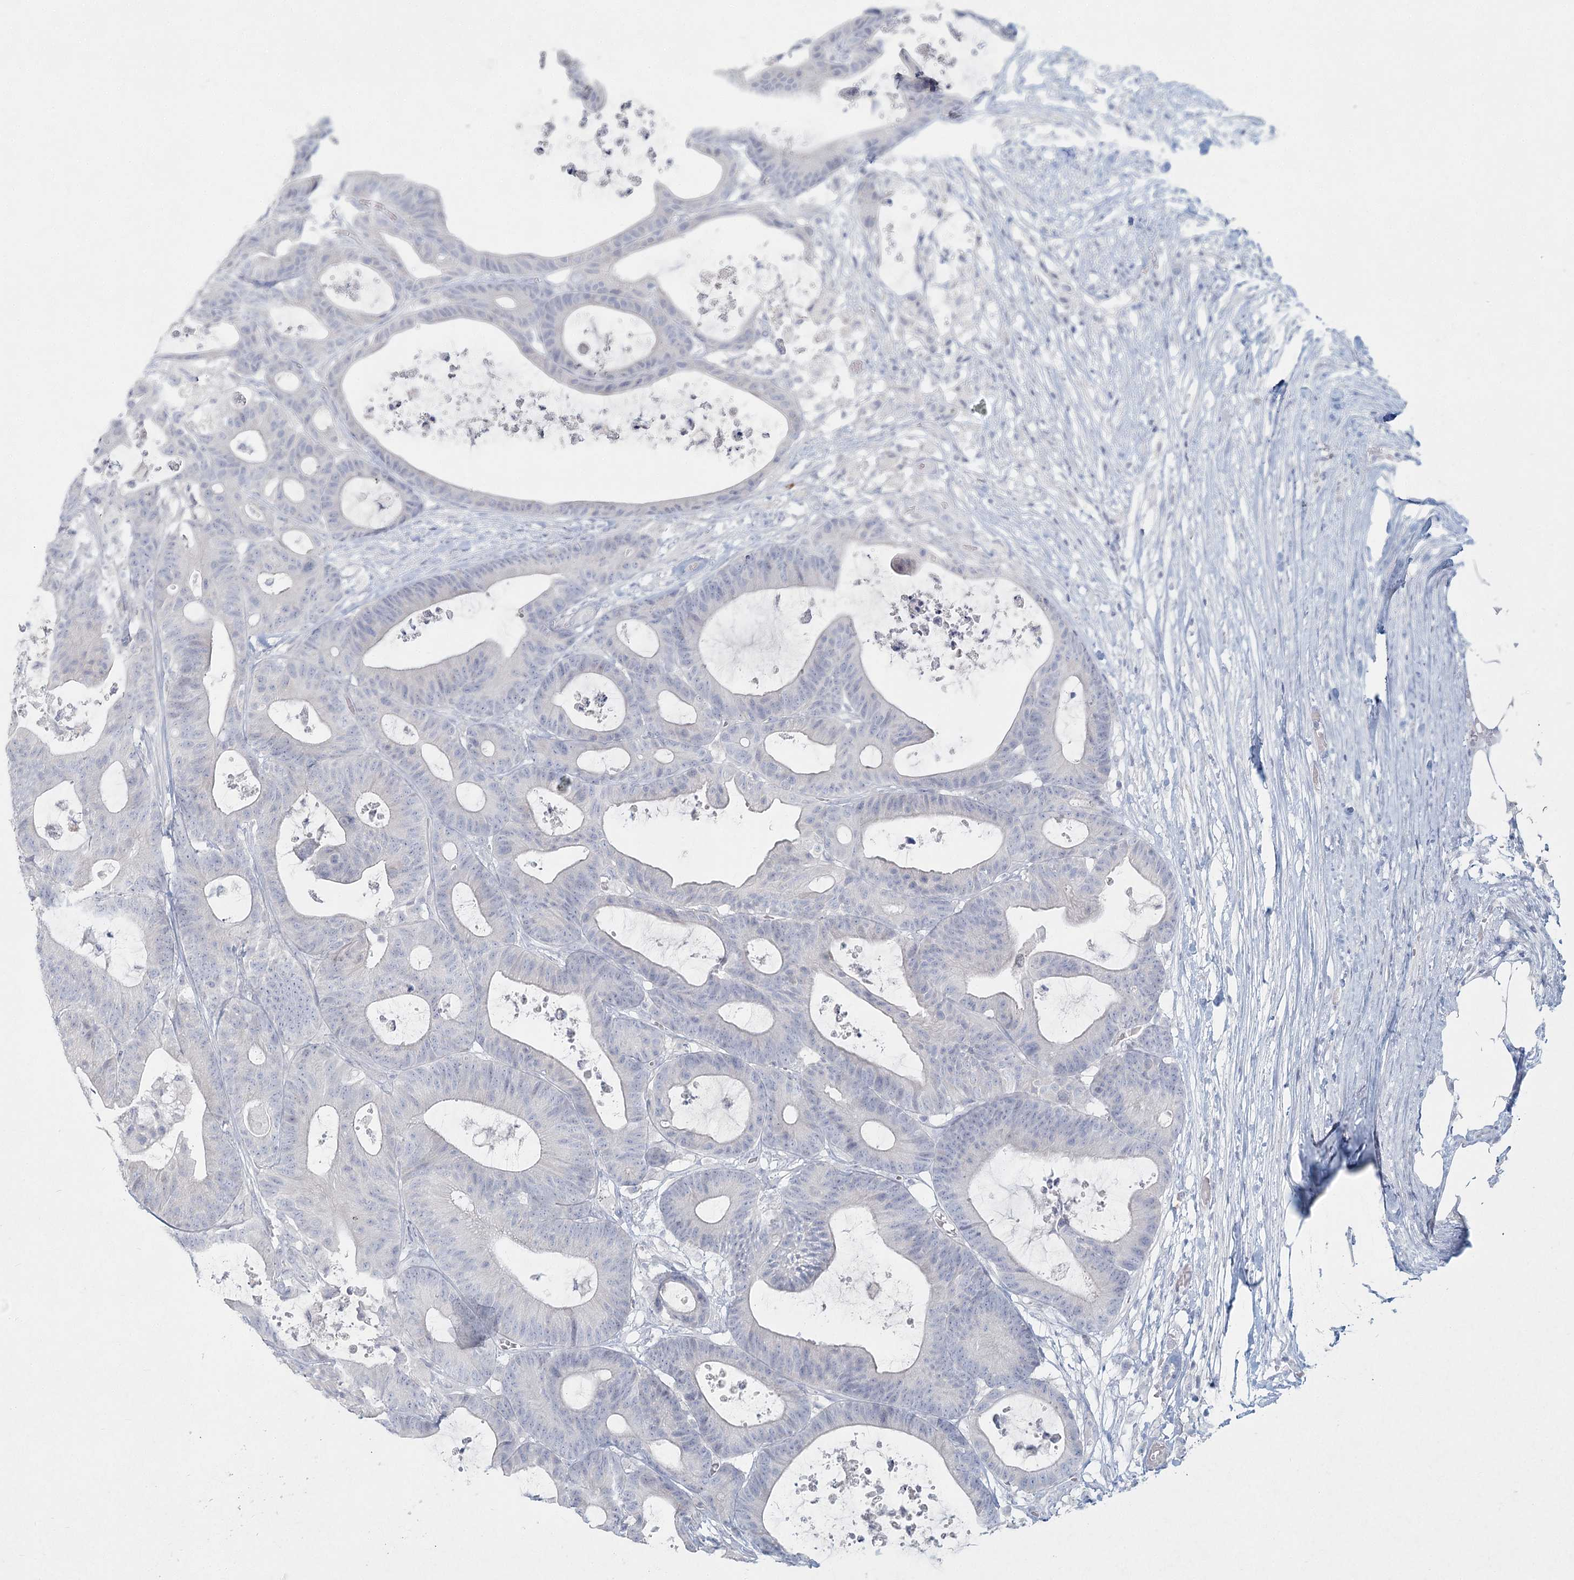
{"staining": {"intensity": "negative", "quantity": "none", "location": "none"}, "tissue": "colorectal cancer", "cell_type": "Tumor cells", "image_type": "cancer", "snomed": [{"axis": "morphology", "description": "Adenocarcinoma, NOS"}, {"axis": "topography", "description": "Colon"}], "caption": "This is an IHC micrograph of human colorectal cancer (adenocarcinoma). There is no staining in tumor cells.", "gene": "LRP2BP", "patient": {"sex": "female", "age": 84}}